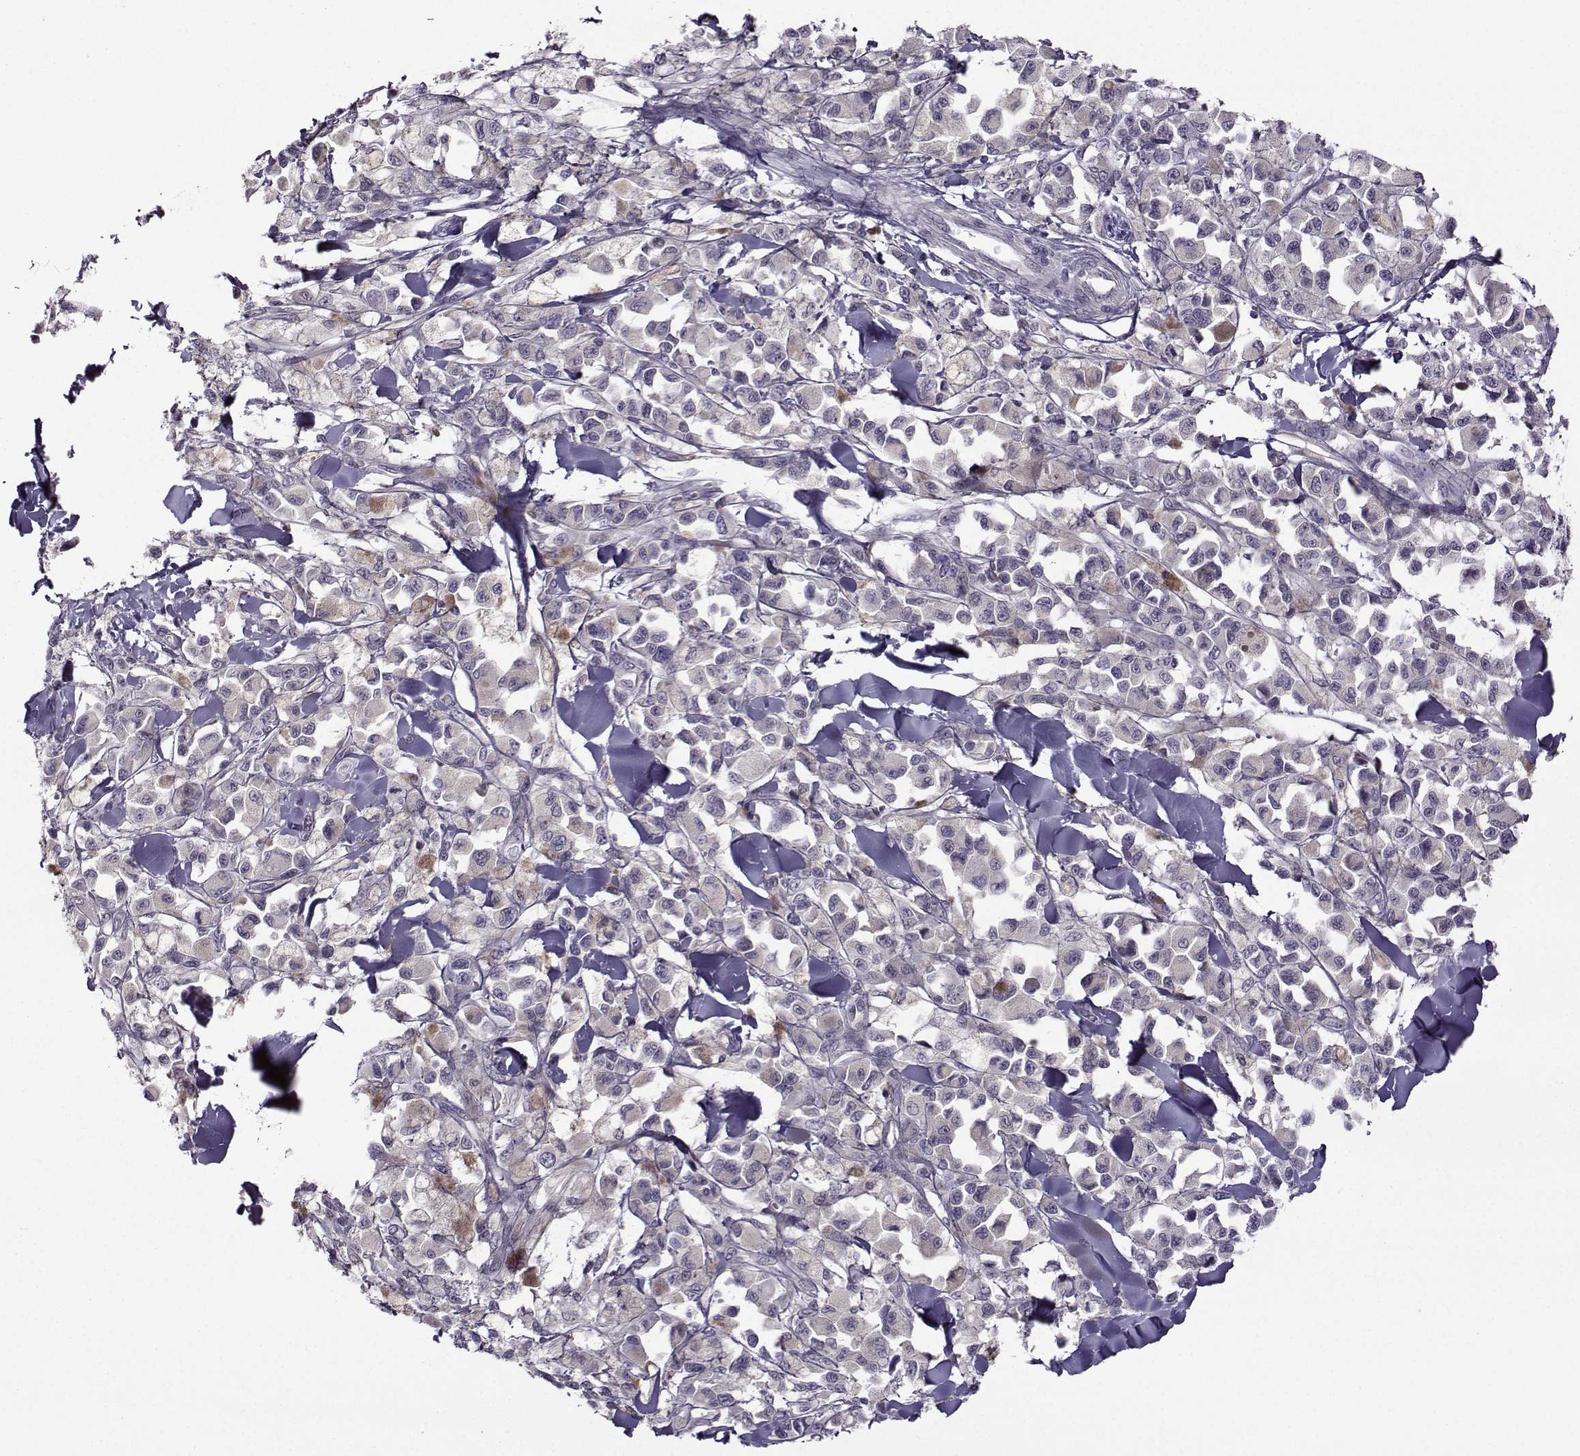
{"staining": {"intensity": "negative", "quantity": "none", "location": "none"}, "tissue": "melanoma", "cell_type": "Tumor cells", "image_type": "cancer", "snomed": [{"axis": "morphology", "description": "Malignant melanoma, NOS"}, {"axis": "topography", "description": "Skin"}], "caption": "Immunohistochemistry photomicrograph of malignant melanoma stained for a protein (brown), which displays no staining in tumor cells.", "gene": "DDX20", "patient": {"sex": "female", "age": 58}}